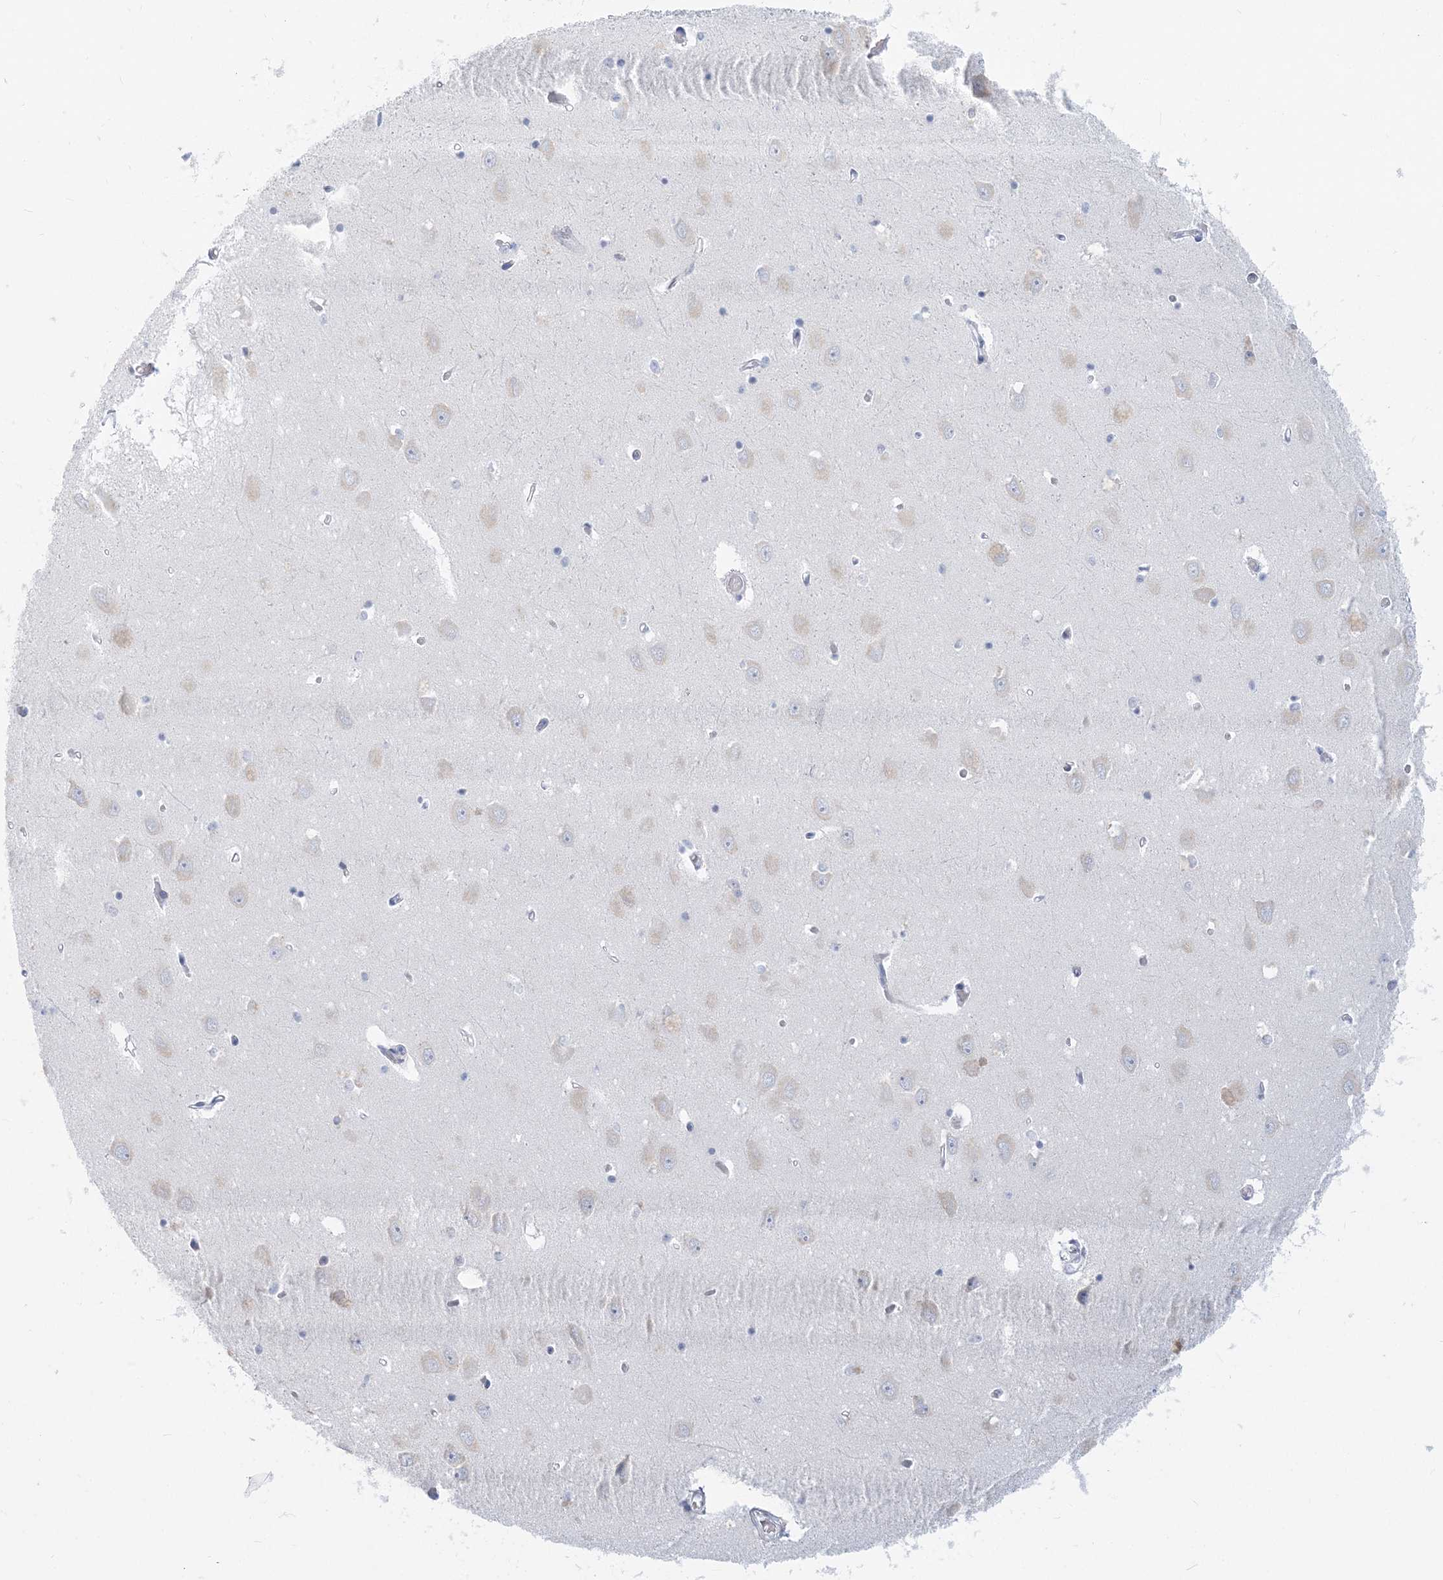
{"staining": {"intensity": "negative", "quantity": "none", "location": "none"}, "tissue": "hippocampus", "cell_type": "Glial cells", "image_type": "normal", "snomed": [{"axis": "morphology", "description": "Normal tissue, NOS"}, {"axis": "topography", "description": "Hippocampus"}], "caption": "This is an IHC photomicrograph of normal hippocampus. There is no staining in glial cells.", "gene": "CSN1S1", "patient": {"sex": "male", "age": 70}}